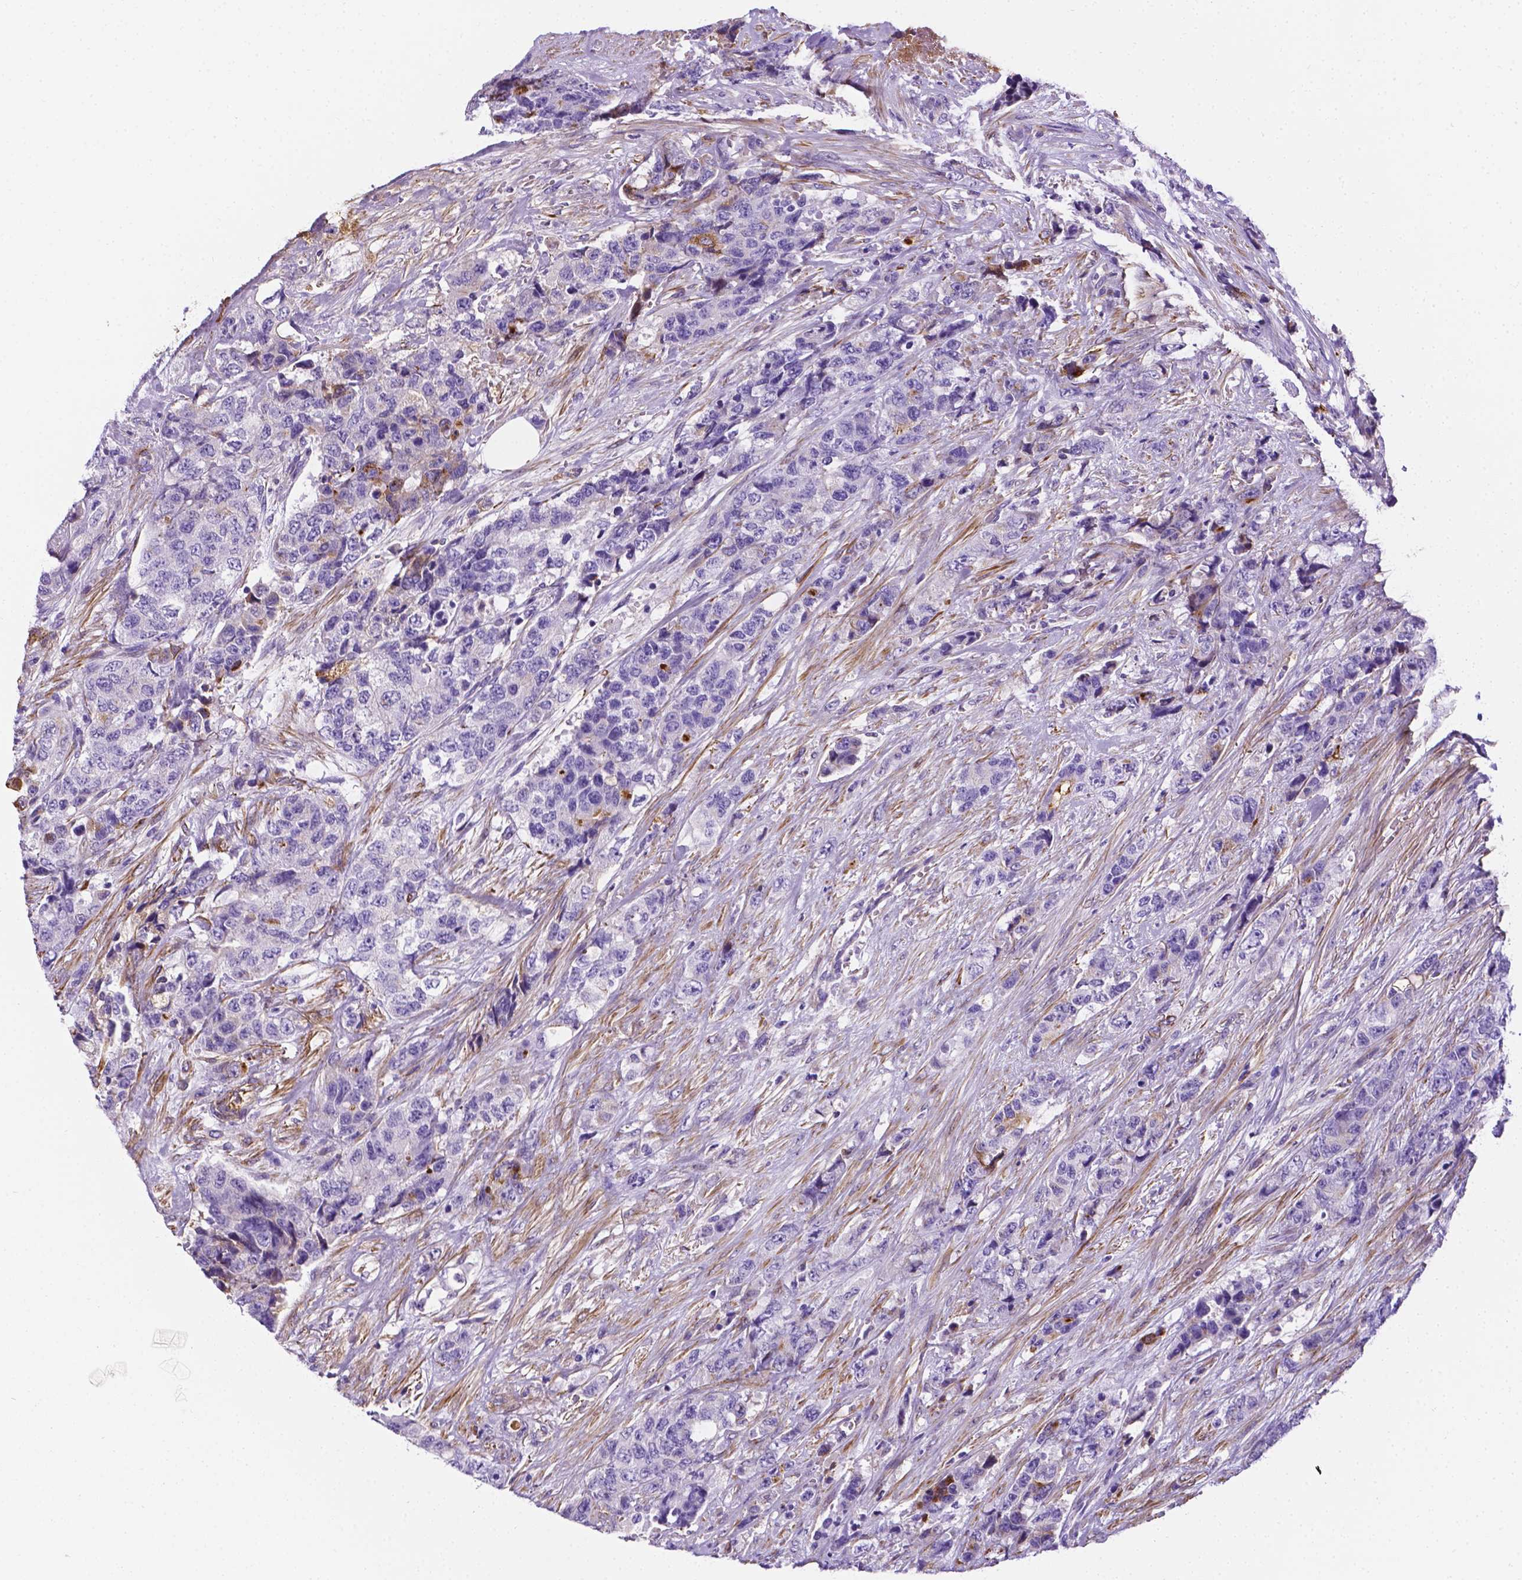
{"staining": {"intensity": "negative", "quantity": "none", "location": "none"}, "tissue": "urothelial cancer", "cell_type": "Tumor cells", "image_type": "cancer", "snomed": [{"axis": "morphology", "description": "Urothelial carcinoma, High grade"}, {"axis": "topography", "description": "Urinary bladder"}], "caption": "This histopathology image is of high-grade urothelial carcinoma stained with IHC to label a protein in brown with the nuclei are counter-stained blue. There is no expression in tumor cells. (Immunohistochemistry (ihc), brightfield microscopy, high magnification).", "gene": "APOE", "patient": {"sex": "female", "age": 78}}